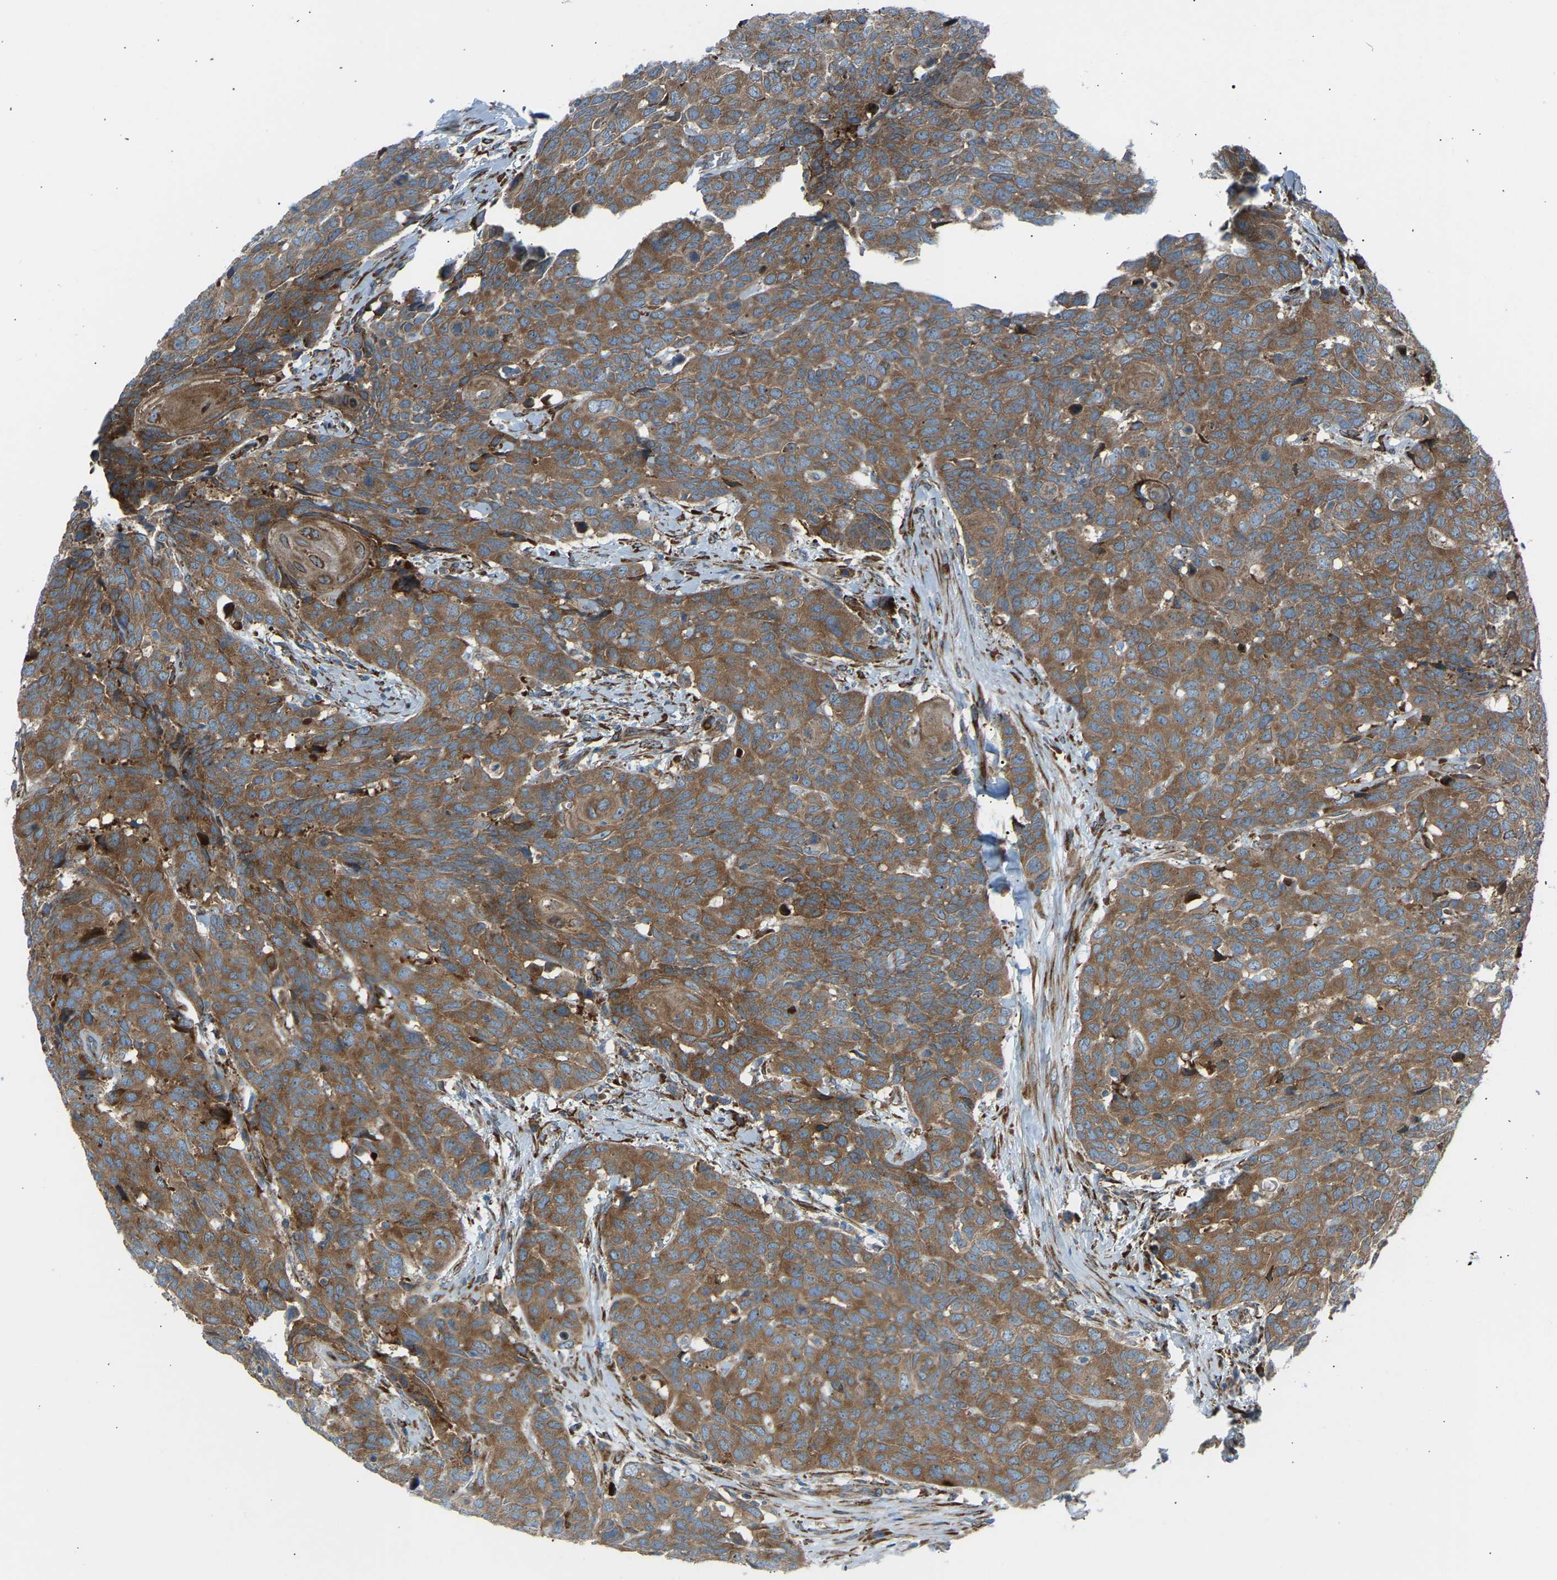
{"staining": {"intensity": "moderate", "quantity": ">75%", "location": "cytoplasmic/membranous"}, "tissue": "head and neck cancer", "cell_type": "Tumor cells", "image_type": "cancer", "snomed": [{"axis": "morphology", "description": "Squamous cell carcinoma, NOS"}, {"axis": "topography", "description": "Head-Neck"}], "caption": "The immunohistochemical stain highlights moderate cytoplasmic/membranous positivity in tumor cells of head and neck squamous cell carcinoma tissue.", "gene": "VPS41", "patient": {"sex": "male", "age": 66}}